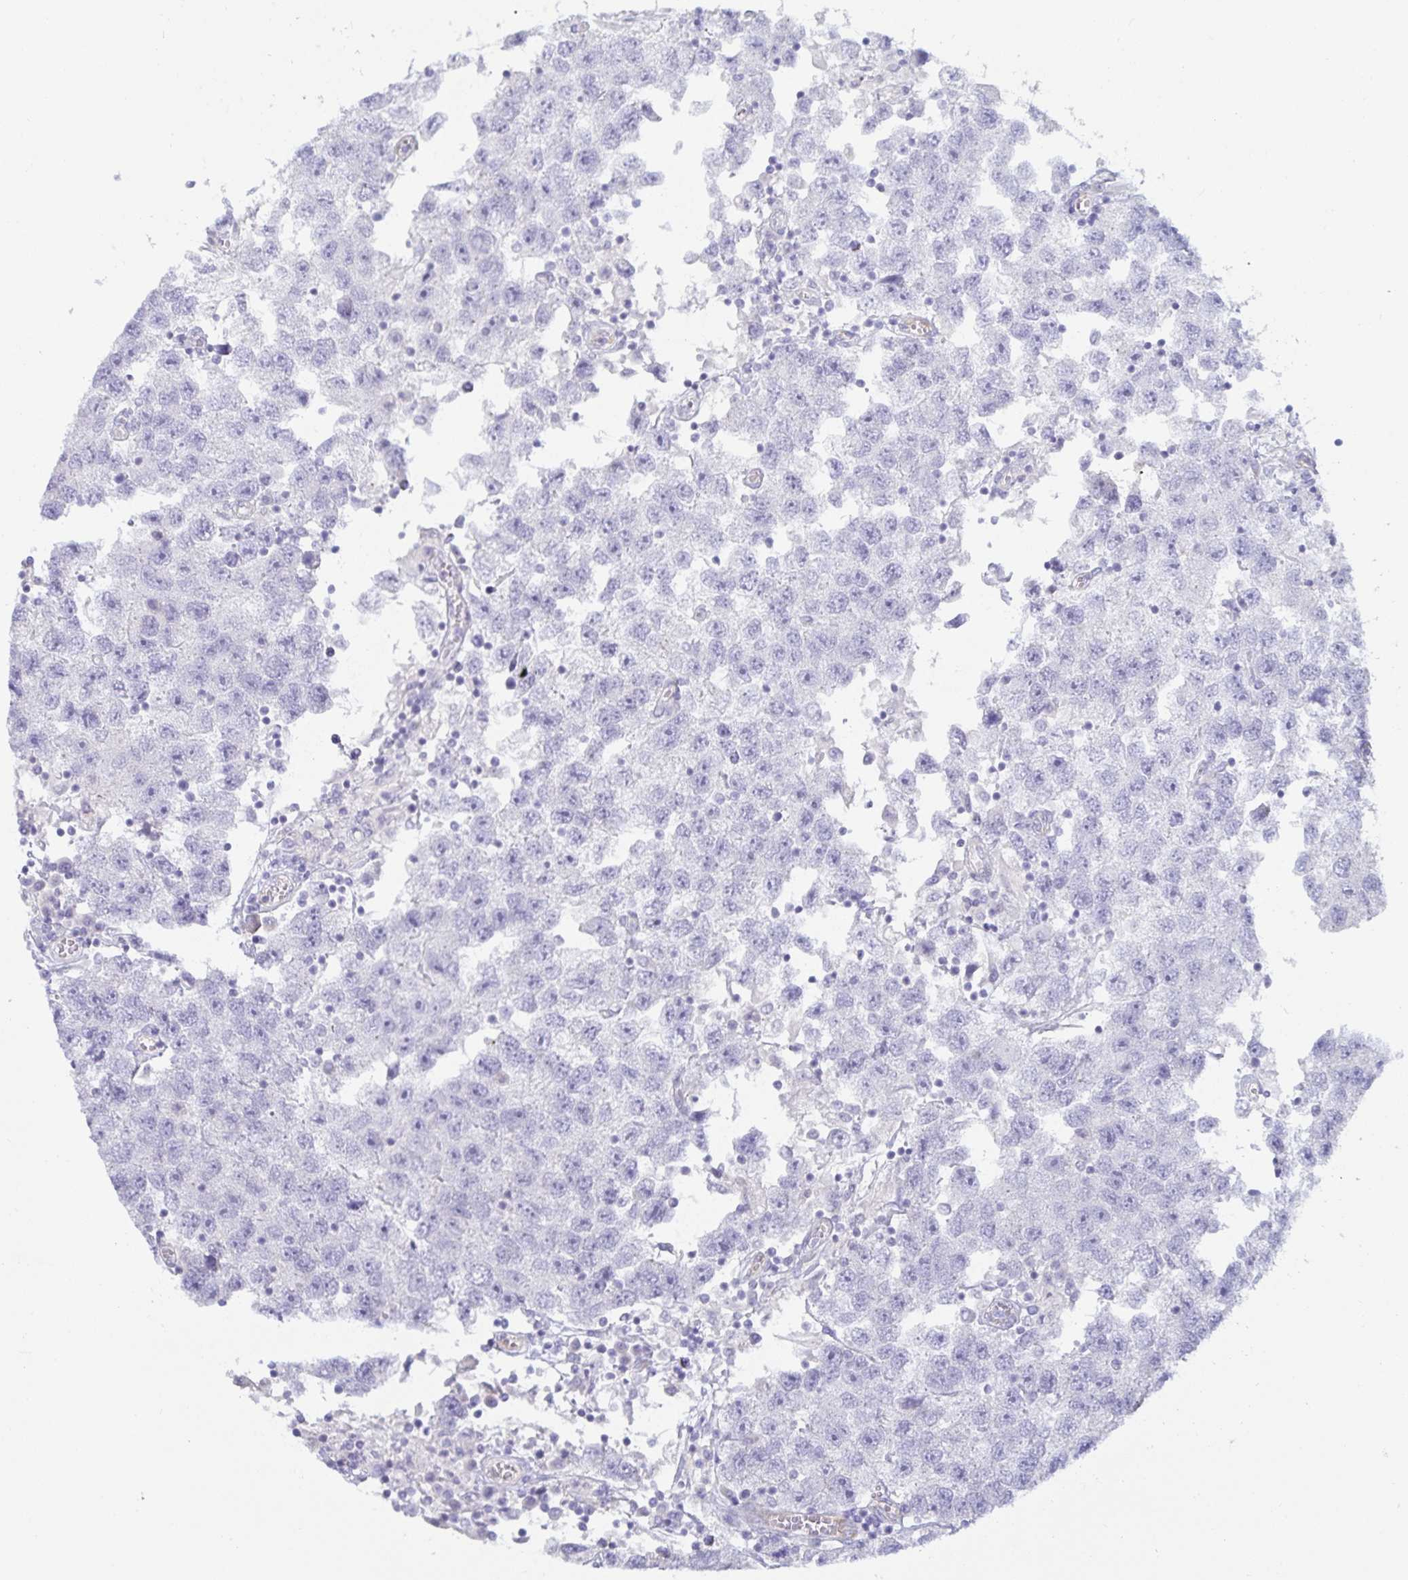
{"staining": {"intensity": "negative", "quantity": "none", "location": "none"}, "tissue": "testis cancer", "cell_type": "Tumor cells", "image_type": "cancer", "snomed": [{"axis": "morphology", "description": "Seminoma, NOS"}, {"axis": "topography", "description": "Testis"}], "caption": "Immunohistochemistry (IHC) micrograph of testis cancer stained for a protein (brown), which exhibits no positivity in tumor cells.", "gene": "SPAG4", "patient": {"sex": "male", "age": 26}}